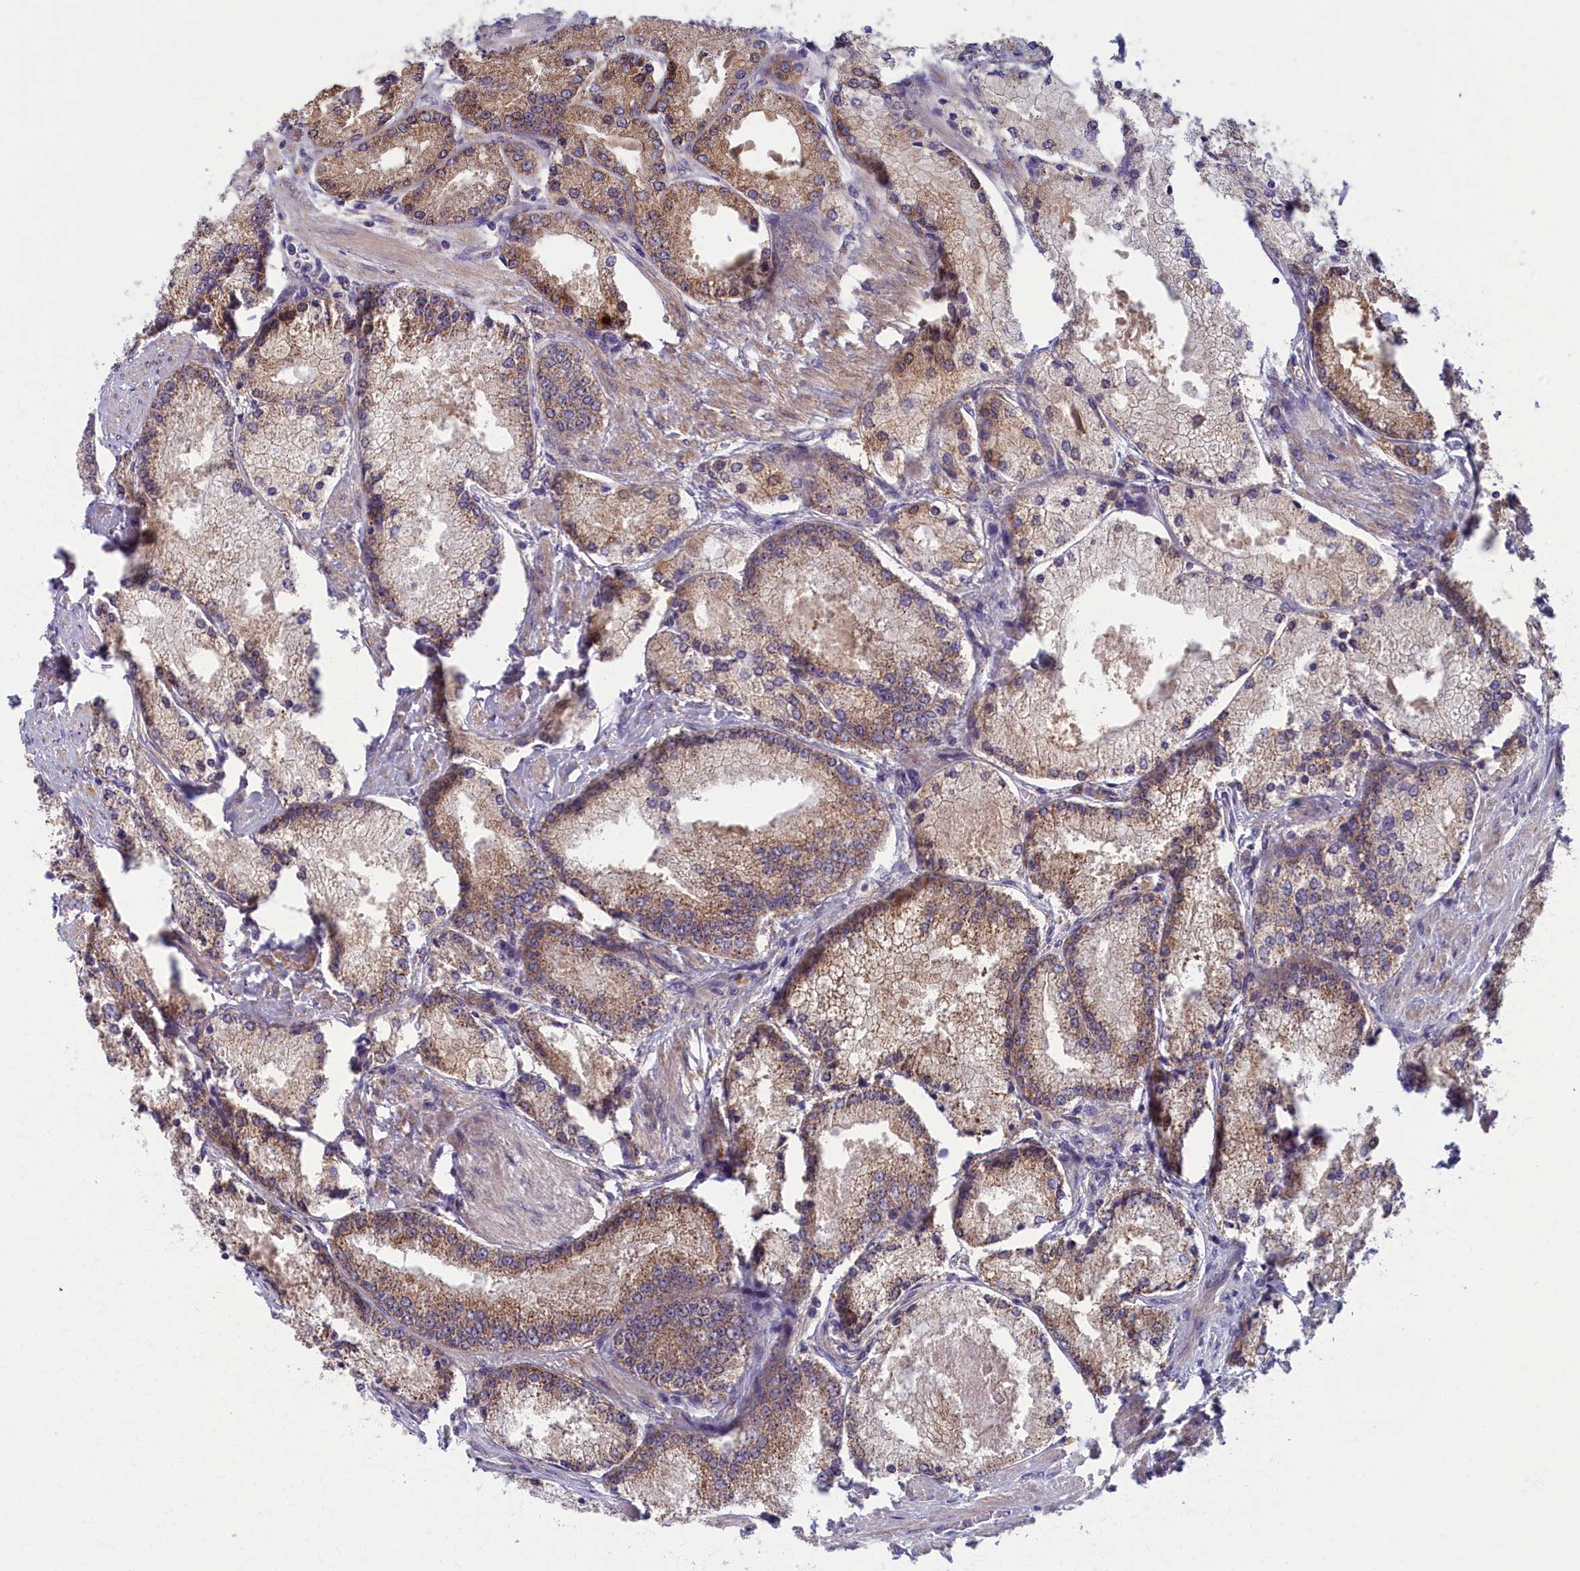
{"staining": {"intensity": "moderate", "quantity": ">75%", "location": "cytoplasmic/membranous"}, "tissue": "prostate cancer", "cell_type": "Tumor cells", "image_type": "cancer", "snomed": [{"axis": "morphology", "description": "Adenocarcinoma, Low grade"}, {"axis": "topography", "description": "Prostate"}], "caption": "Moderate cytoplasmic/membranous staining is appreciated in approximately >75% of tumor cells in low-grade adenocarcinoma (prostate).", "gene": "MRPS25", "patient": {"sex": "male", "age": 74}}